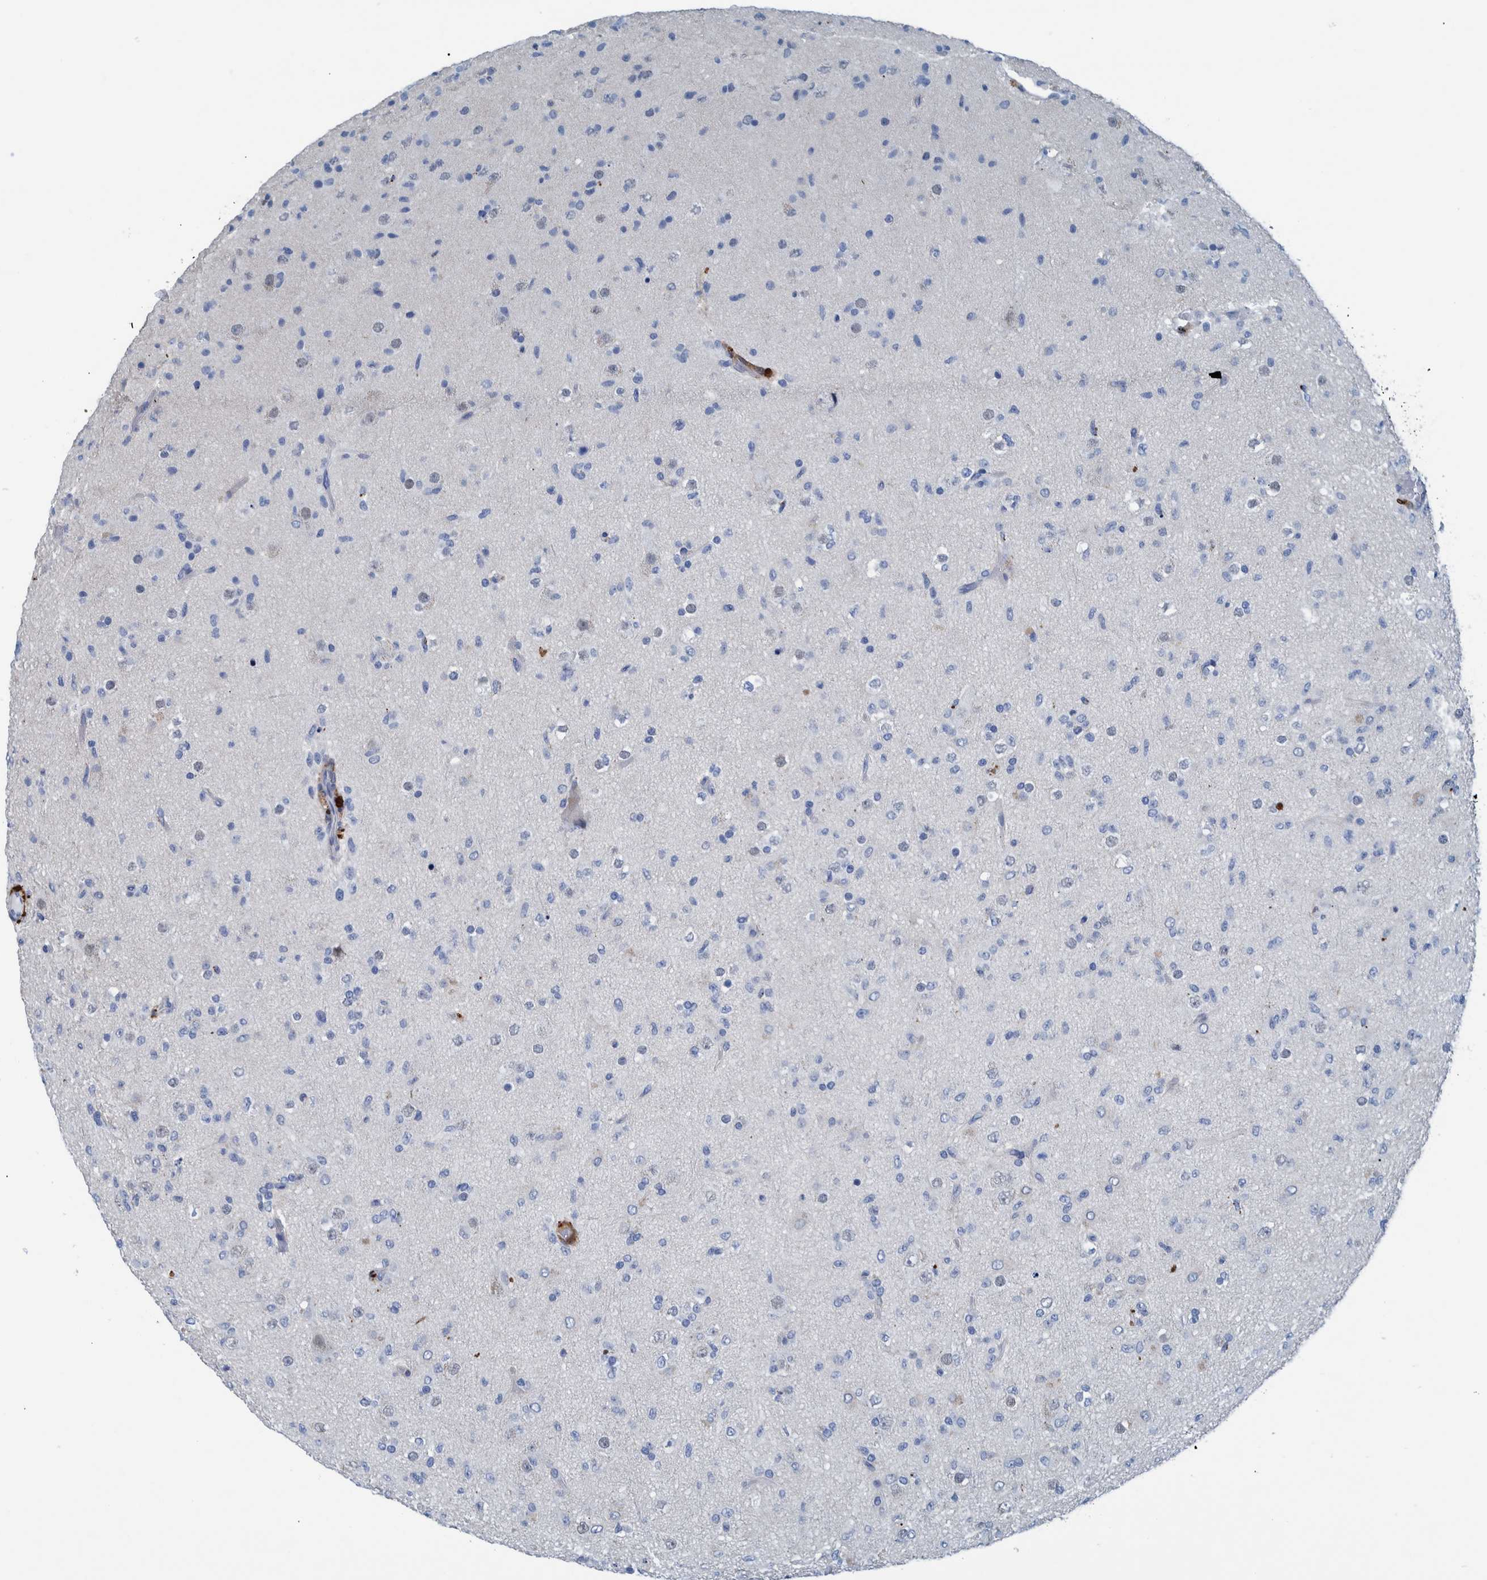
{"staining": {"intensity": "negative", "quantity": "none", "location": "none"}, "tissue": "glioma", "cell_type": "Tumor cells", "image_type": "cancer", "snomed": [{"axis": "morphology", "description": "Glioma, malignant, Low grade"}, {"axis": "topography", "description": "Brain"}], "caption": "Immunohistochemistry image of neoplastic tissue: glioma stained with DAB shows no significant protein expression in tumor cells.", "gene": "IDO1", "patient": {"sex": "male", "age": 65}}